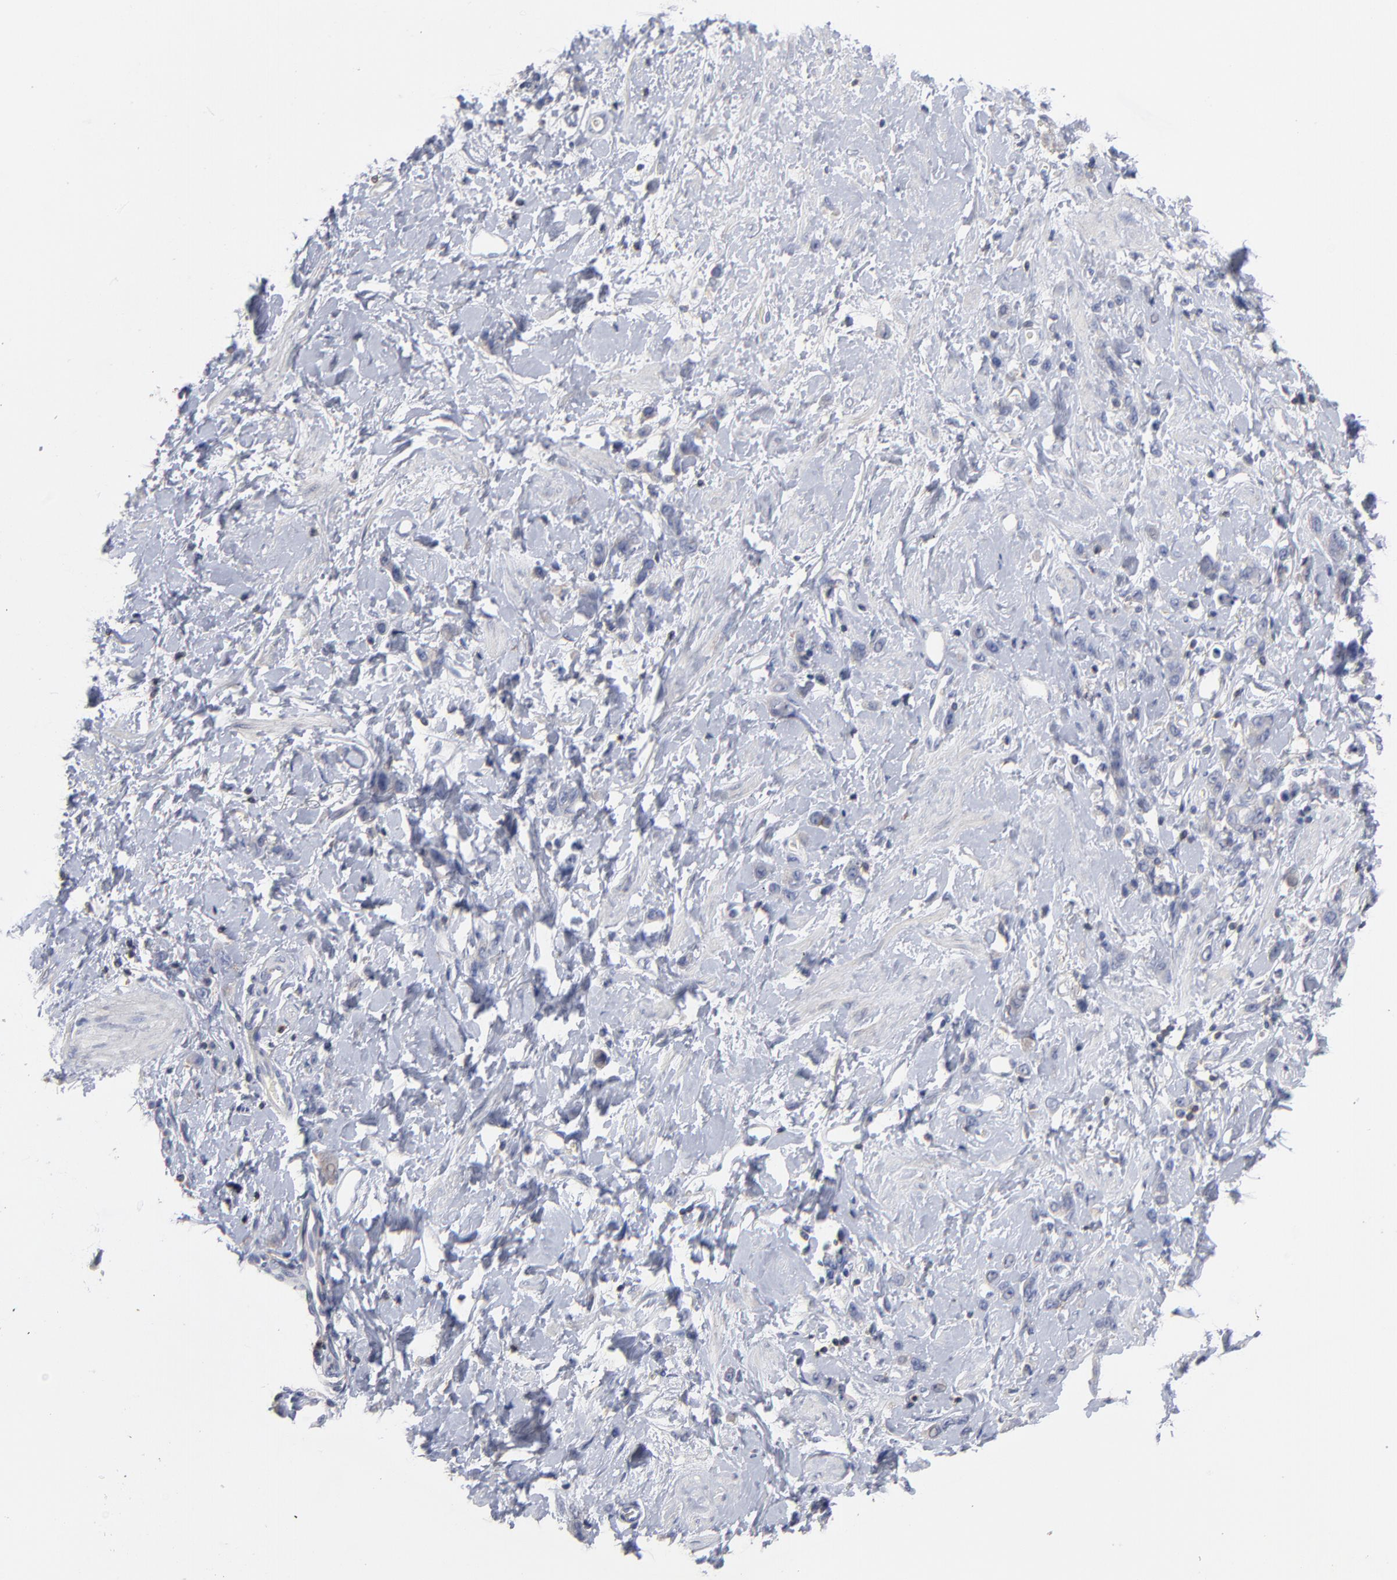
{"staining": {"intensity": "negative", "quantity": "none", "location": "none"}, "tissue": "stomach cancer", "cell_type": "Tumor cells", "image_type": "cancer", "snomed": [{"axis": "morphology", "description": "Normal tissue, NOS"}, {"axis": "morphology", "description": "Adenocarcinoma, NOS"}, {"axis": "topography", "description": "Stomach"}], "caption": "Immunohistochemistry photomicrograph of stomach cancer (adenocarcinoma) stained for a protein (brown), which exhibits no expression in tumor cells.", "gene": "PDLIM2", "patient": {"sex": "male", "age": 82}}